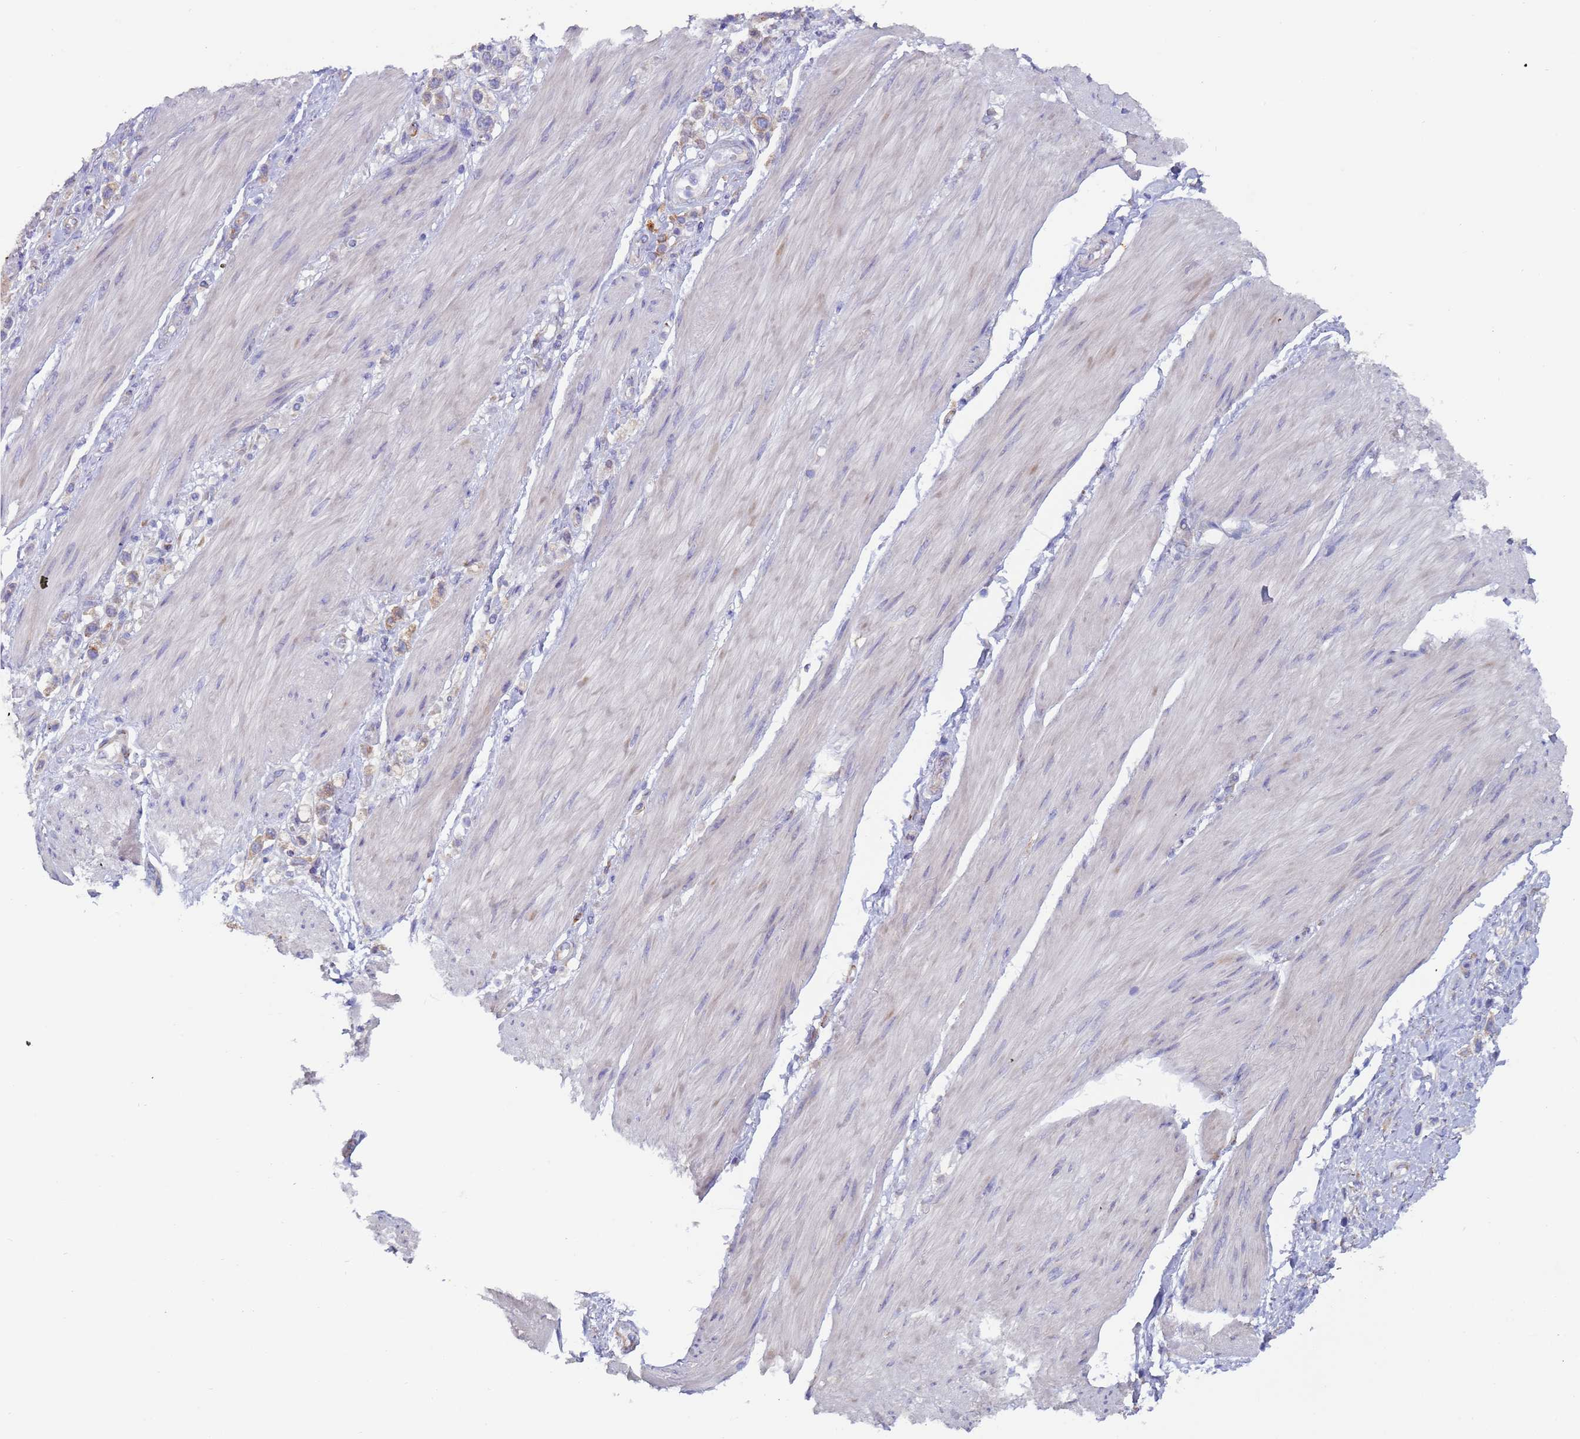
{"staining": {"intensity": "moderate", "quantity": ">75%", "location": "cytoplasmic/membranous"}, "tissue": "stomach cancer", "cell_type": "Tumor cells", "image_type": "cancer", "snomed": [{"axis": "morphology", "description": "Adenocarcinoma, NOS"}, {"axis": "topography", "description": "Stomach"}], "caption": "Protein staining of adenocarcinoma (stomach) tissue displays moderate cytoplasmic/membranous staining in about >75% of tumor cells. (Brightfield microscopy of DAB IHC at high magnification).", "gene": "ZNF844", "patient": {"sex": "female", "age": 65}}